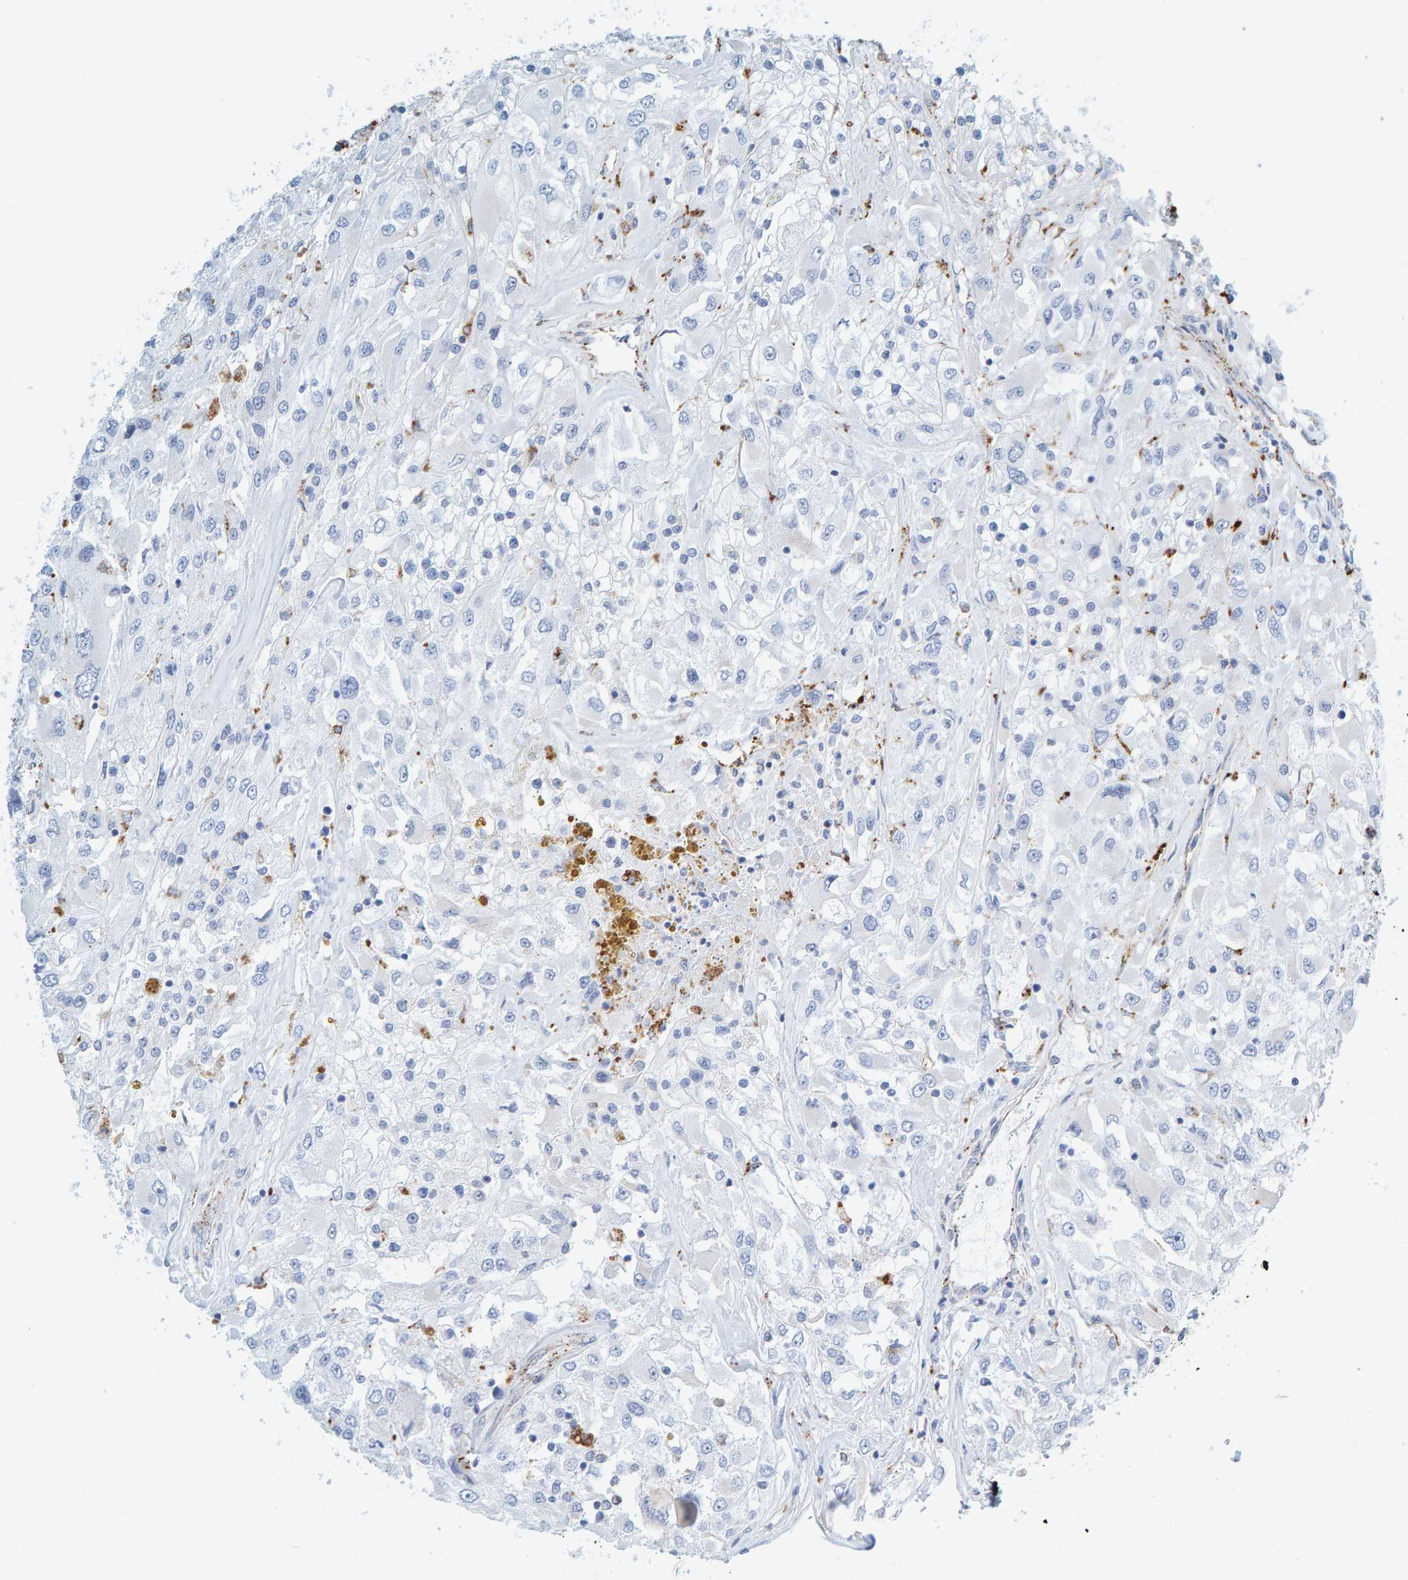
{"staining": {"intensity": "negative", "quantity": "none", "location": "none"}, "tissue": "renal cancer", "cell_type": "Tumor cells", "image_type": "cancer", "snomed": [{"axis": "morphology", "description": "Adenocarcinoma, NOS"}, {"axis": "topography", "description": "Kidney"}], "caption": "Renal adenocarcinoma was stained to show a protein in brown. There is no significant expression in tumor cells. (Stains: DAB (3,3'-diaminobenzidine) IHC with hematoxylin counter stain, Microscopy: brightfield microscopy at high magnification).", "gene": "BIN3", "patient": {"sex": "female", "age": 52}}